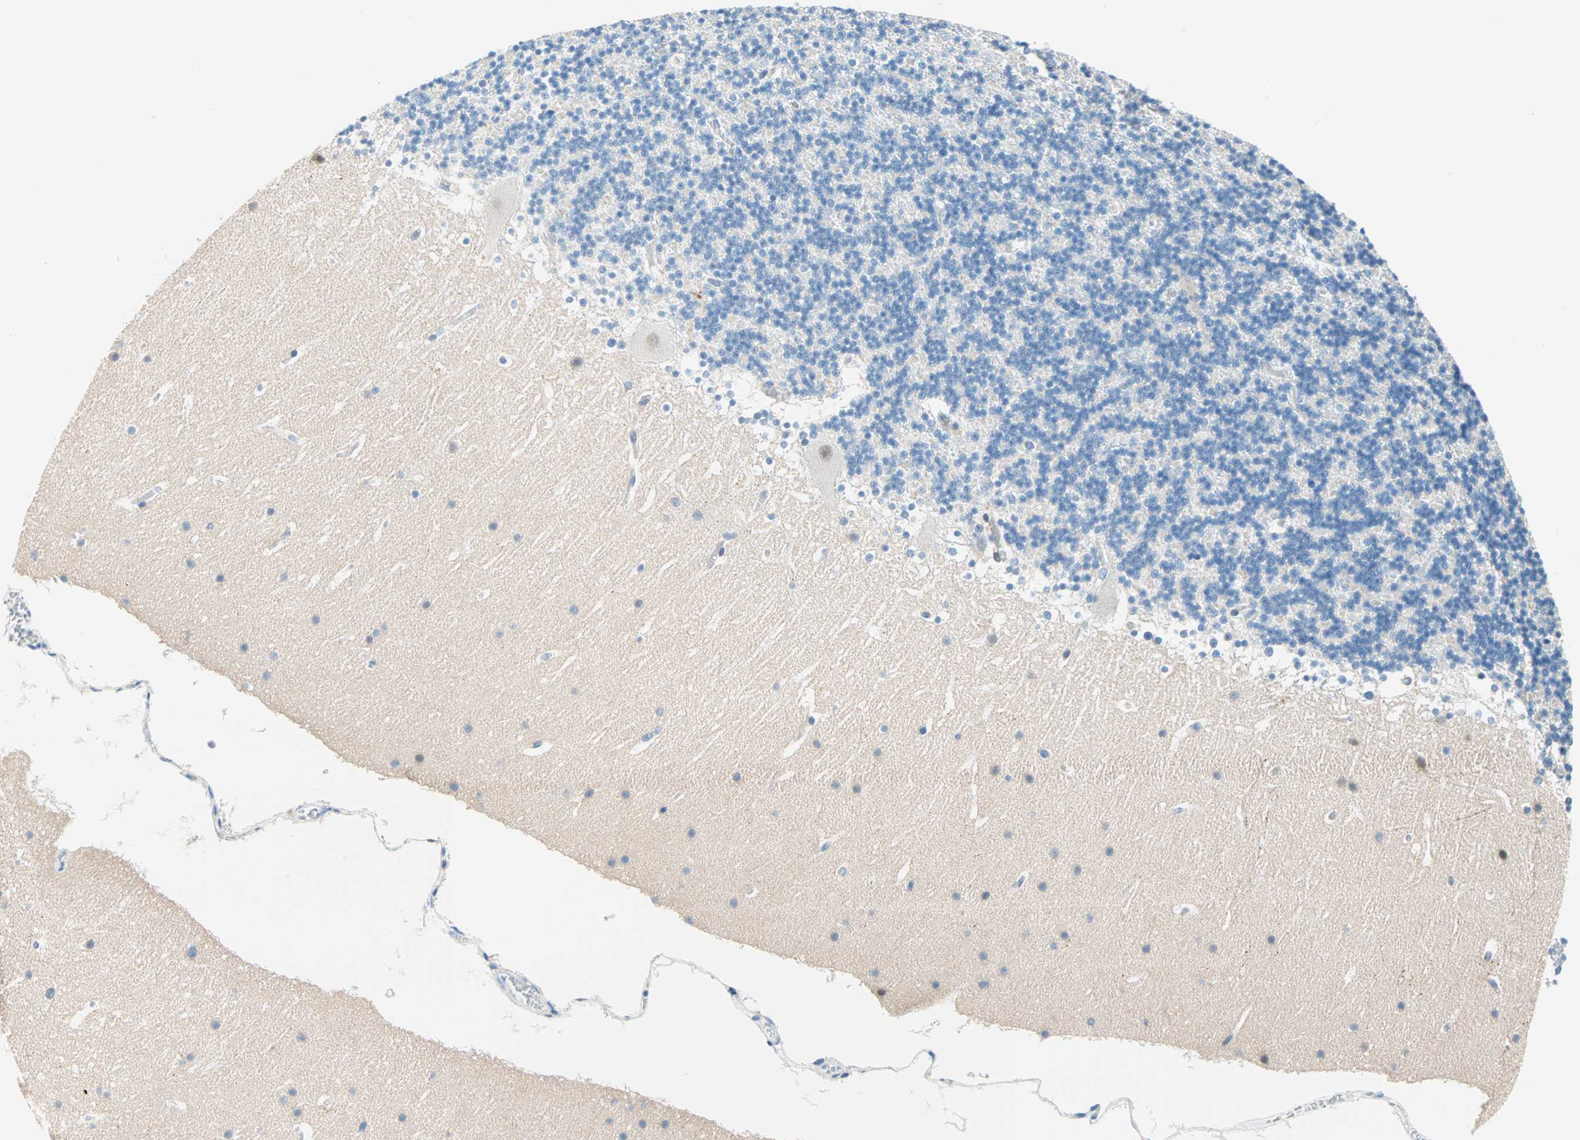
{"staining": {"intensity": "negative", "quantity": "none", "location": "none"}, "tissue": "cerebellum", "cell_type": "Cells in granular layer", "image_type": "normal", "snomed": [{"axis": "morphology", "description": "Normal tissue, NOS"}, {"axis": "topography", "description": "Cerebellum"}], "caption": "An immunohistochemistry micrograph of unremarkable cerebellum is shown. There is no staining in cells in granular layer of cerebellum.", "gene": "TMEM163", "patient": {"sex": "male", "age": 45}}